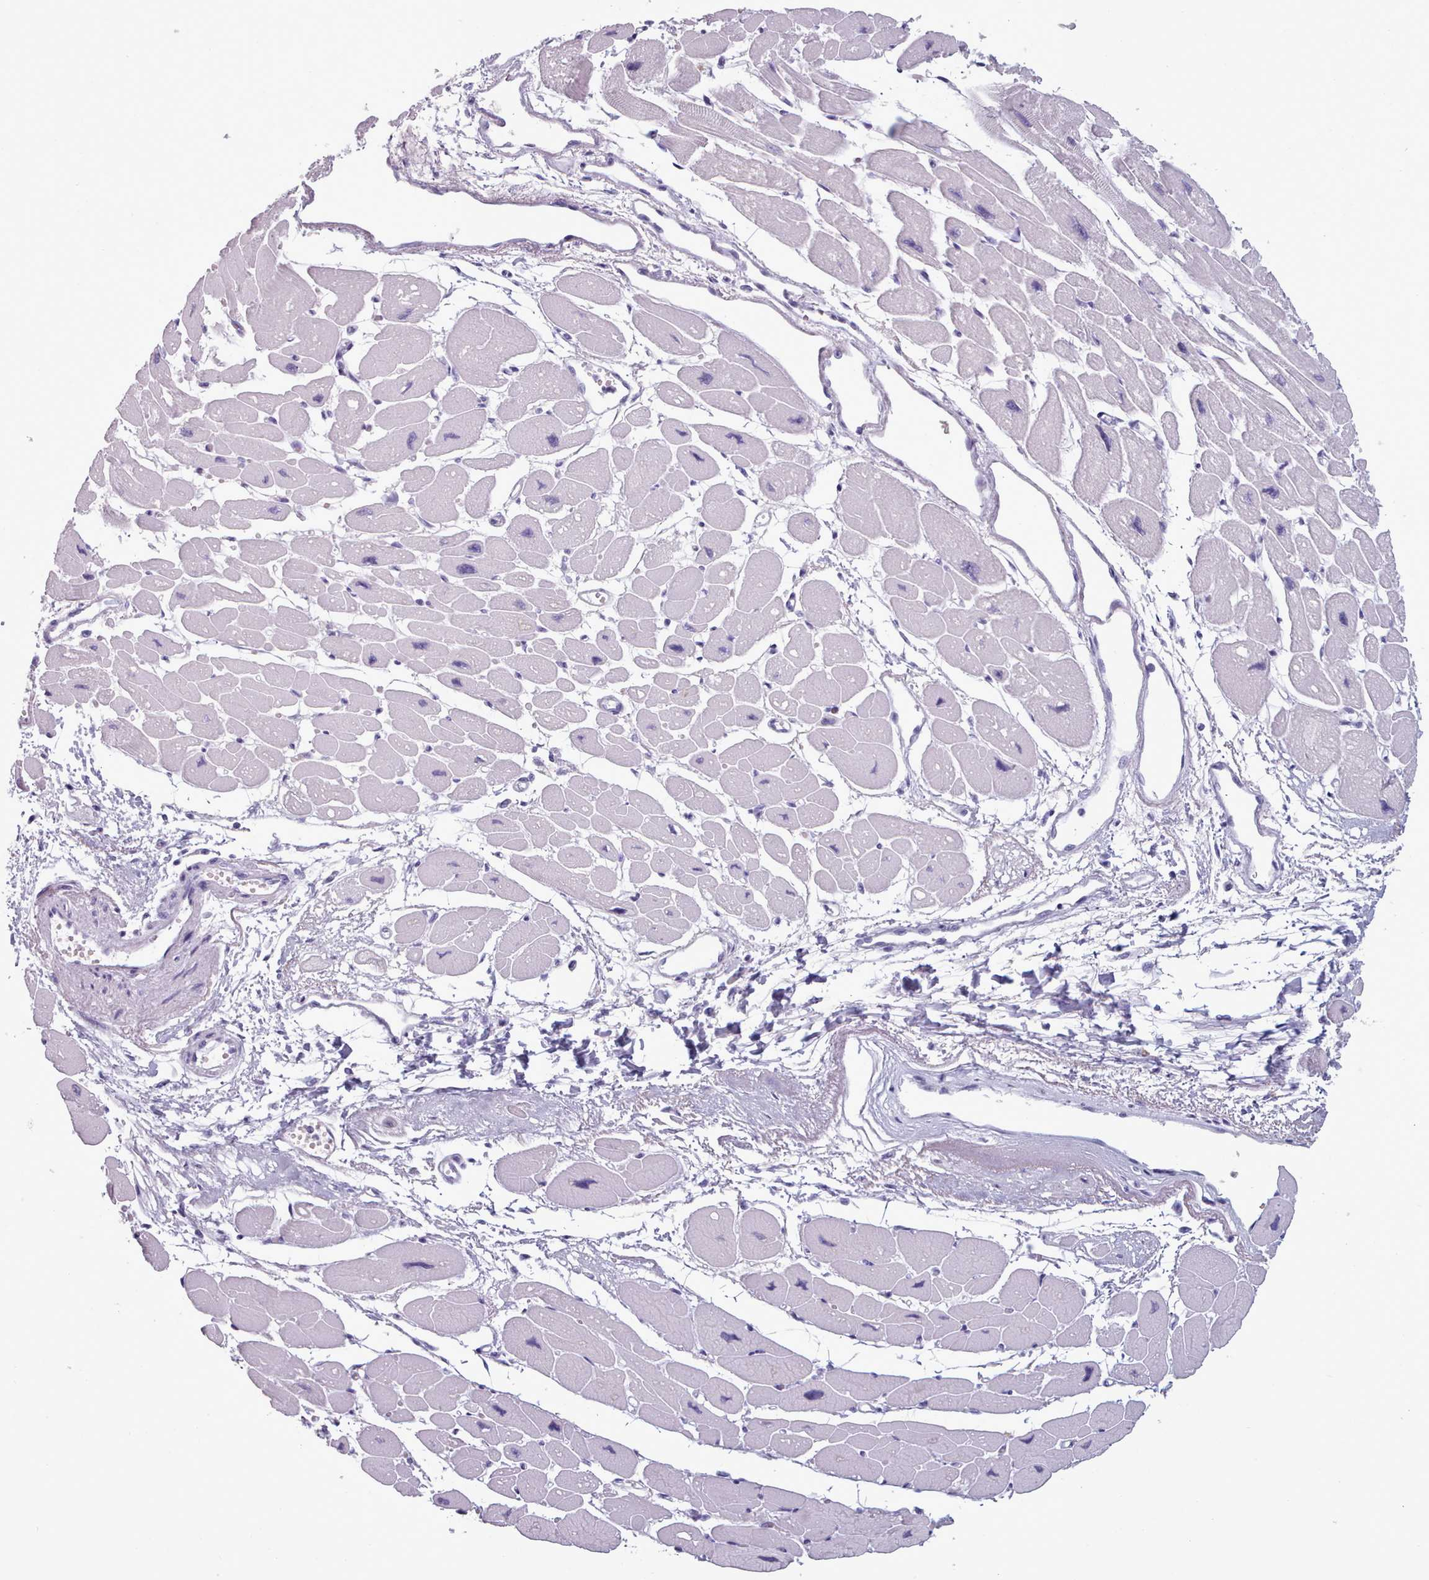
{"staining": {"intensity": "negative", "quantity": "none", "location": "none"}, "tissue": "heart muscle", "cell_type": "Cardiomyocytes", "image_type": "normal", "snomed": [{"axis": "morphology", "description": "Normal tissue, NOS"}, {"axis": "topography", "description": "Heart"}], "caption": "DAB (3,3'-diaminobenzidine) immunohistochemical staining of normal heart muscle reveals no significant expression in cardiomyocytes. Brightfield microscopy of immunohistochemistry (IHC) stained with DAB (brown) and hematoxylin (blue), captured at high magnification.", "gene": "ZNF43", "patient": {"sex": "female", "age": 54}}